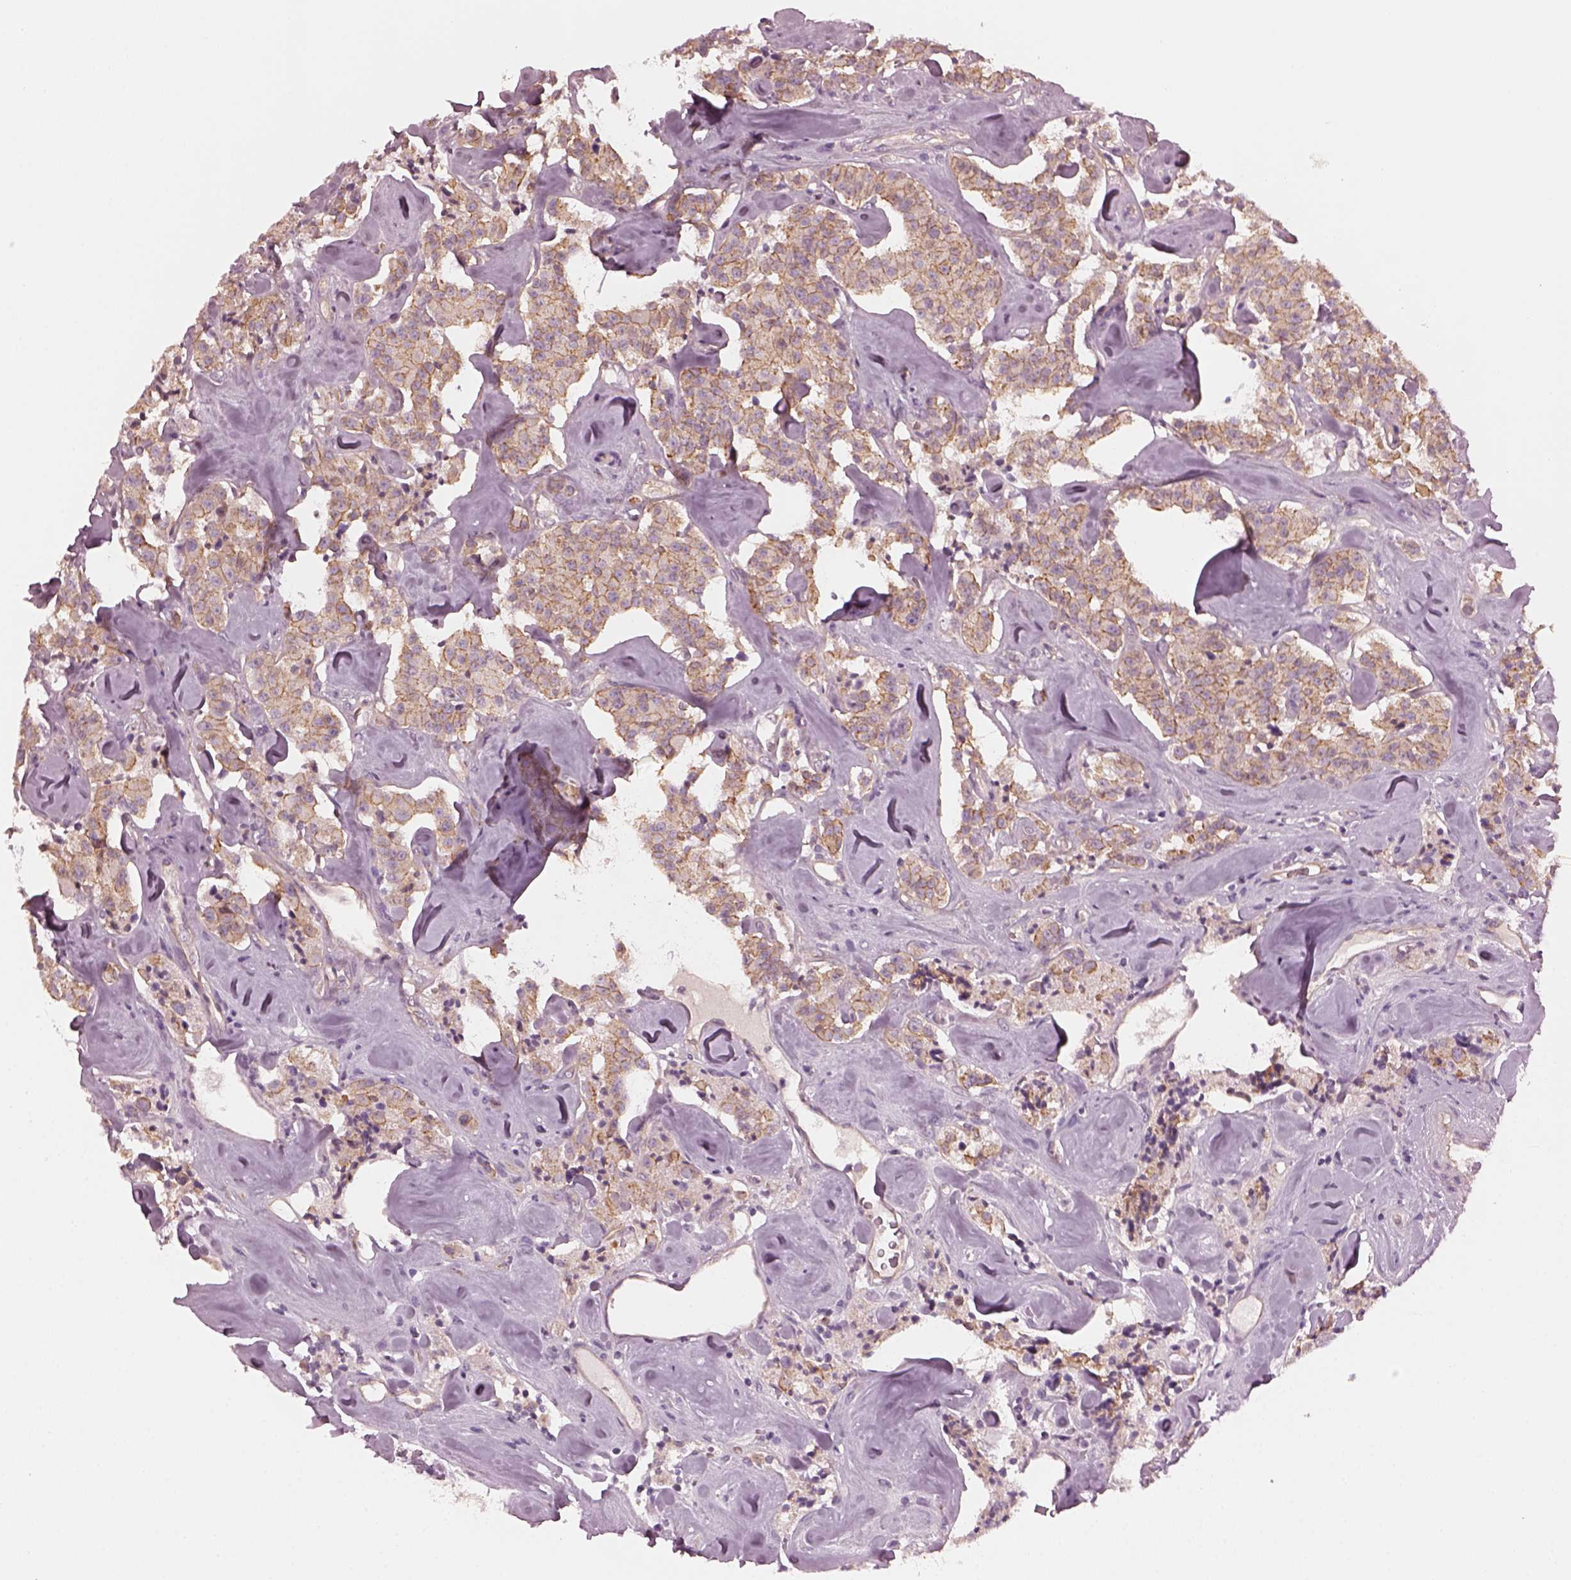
{"staining": {"intensity": "moderate", "quantity": ">75%", "location": "cytoplasmic/membranous"}, "tissue": "carcinoid", "cell_type": "Tumor cells", "image_type": "cancer", "snomed": [{"axis": "morphology", "description": "Carcinoid, malignant, NOS"}, {"axis": "topography", "description": "Pancreas"}], "caption": "Tumor cells show moderate cytoplasmic/membranous positivity in about >75% of cells in carcinoid (malignant). The staining was performed using DAB (3,3'-diaminobenzidine), with brown indicating positive protein expression. Nuclei are stained blue with hematoxylin.", "gene": "ODAD1", "patient": {"sex": "male", "age": 41}}